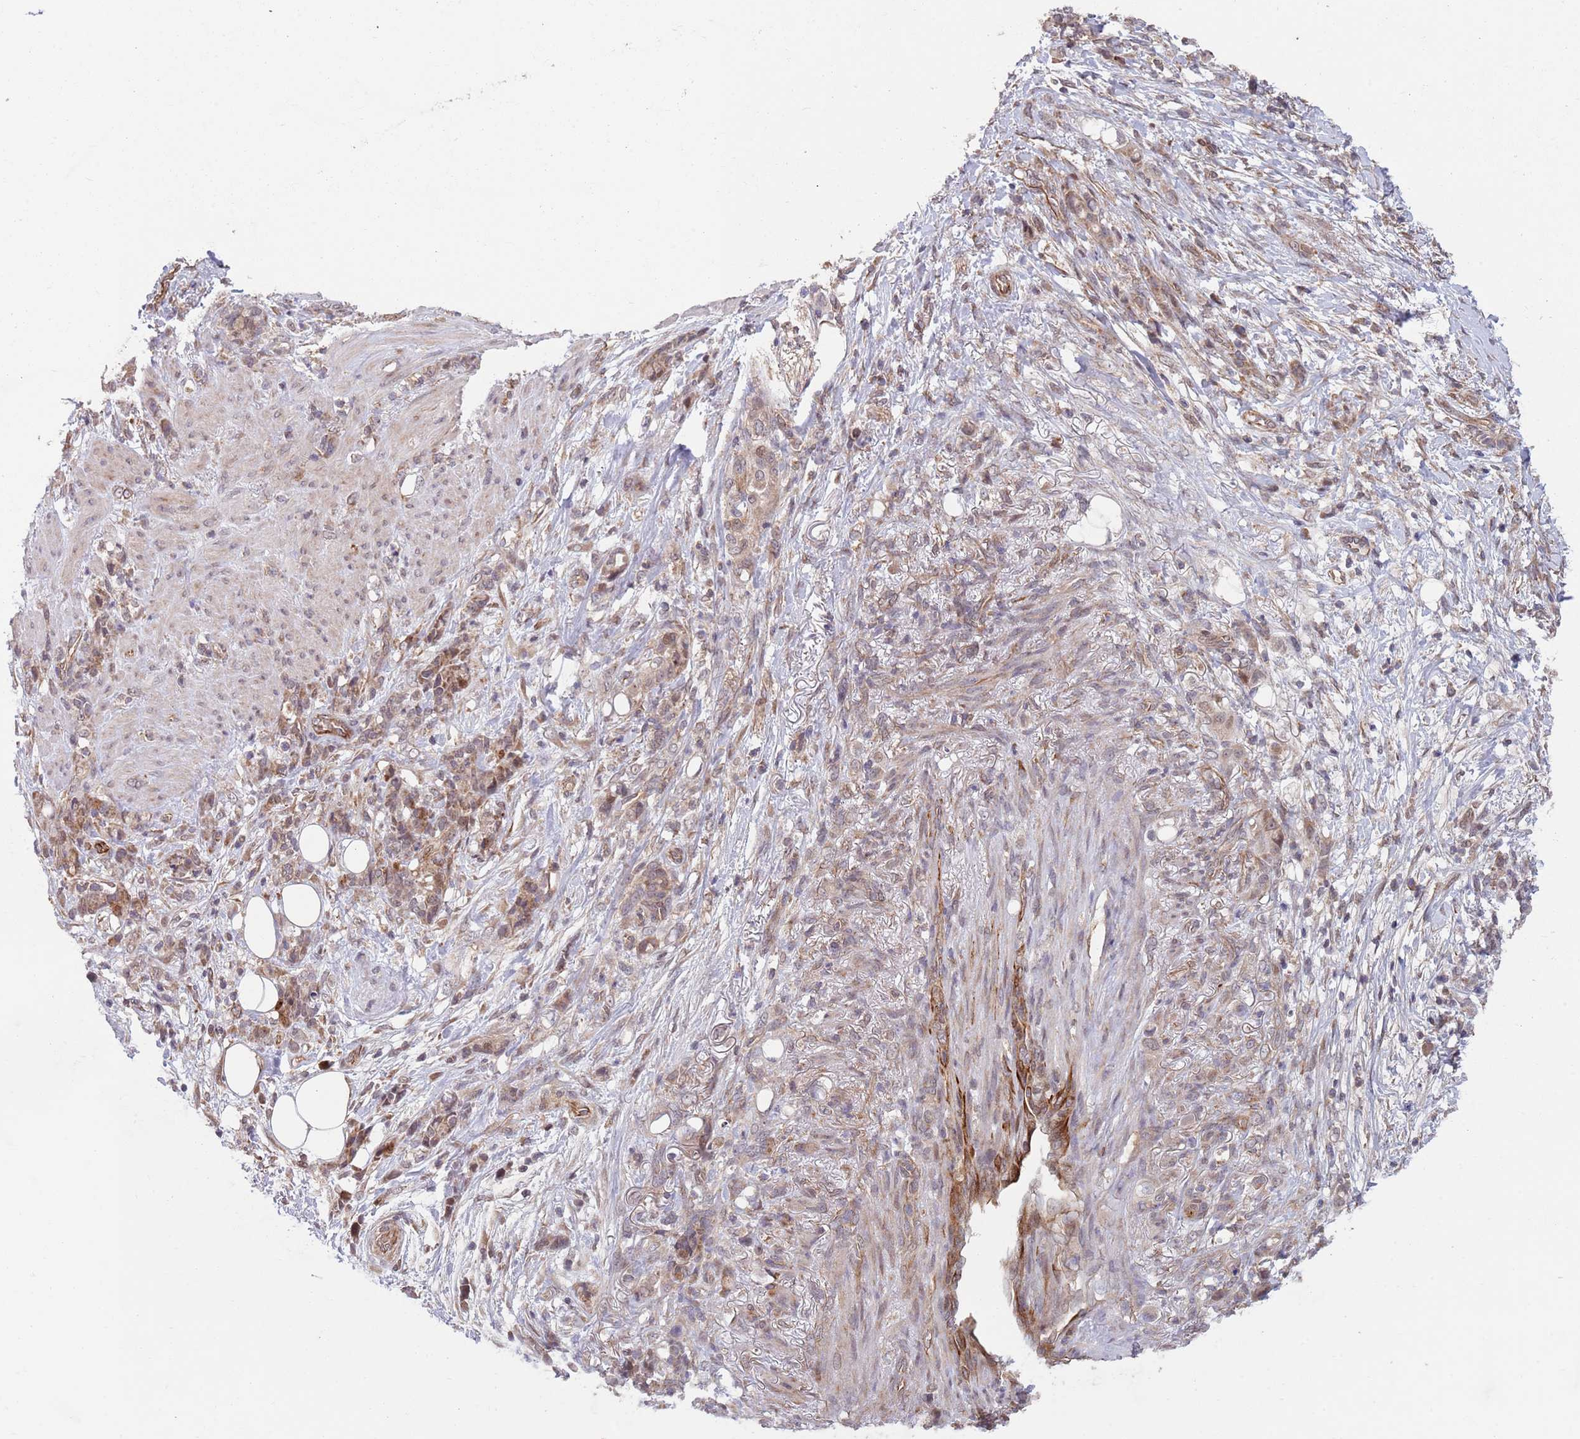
{"staining": {"intensity": "weak", "quantity": "25%-75%", "location": "cytoplasmic/membranous"}, "tissue": "stomach cancer", "cell_type": "Tumor cells", "image_type": "cancer", "snomed": [{"axis": "morphology", "description": "Normal tissue, NOS"}, {"axis": "morphology", "description": "Adenocarcinoma, NOS"}, {"axis": "topography", "description": "Stomach"}], "caption": "Immunohistochemistry (IHC) micrograph of neoplastic tissue: human adenocarcinoma (stomach) stained using immunohistochemistry reveals low levels of weak protein expression localized specifically in the cytoplasmic/membranous of tumor cells, appearing as a cytoplasmic/membranous brown color.", "gene": "CHD9", "patient": {"sex": "female", "age": 79}}